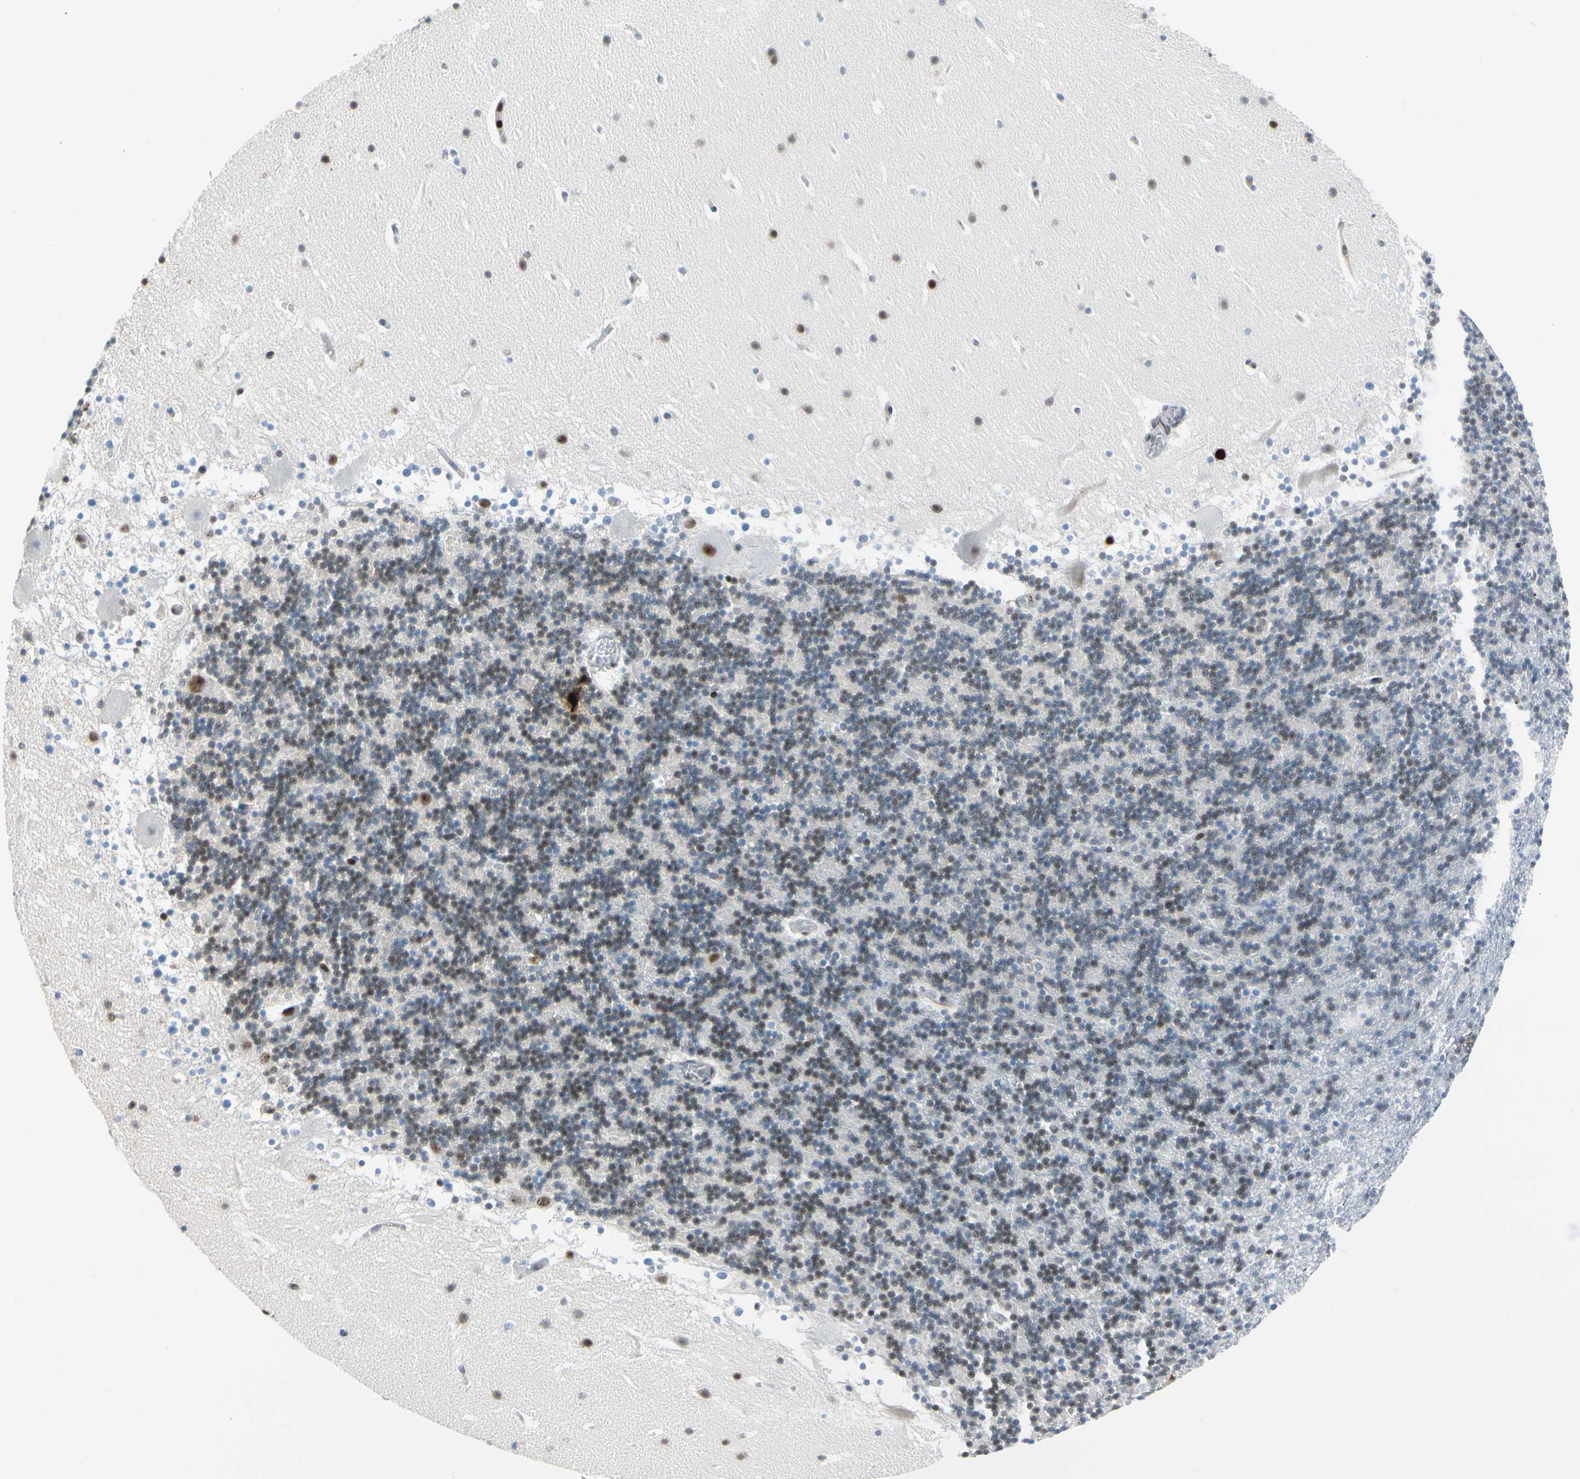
{"staining": {"intensity": "weak", "quantity": "25%-75%", "location": "nuclear"}, "tissue": "cerebellum", "cell_type": "Cells in granular layer", "image_type": "normal", "snomed": [{"axis": "morphology", "description": "Normal tissue, NOS"}, {"axis": "topography", "description": "Cerebellum"}], "caption": "Human cerebellum stained for a protein (brown) reveals weak nuclear positive staining in approximately 25%-75% of cells in granular layer.", "gene": "FOXO3", "patient": {"sex": "male", "age": 45}}